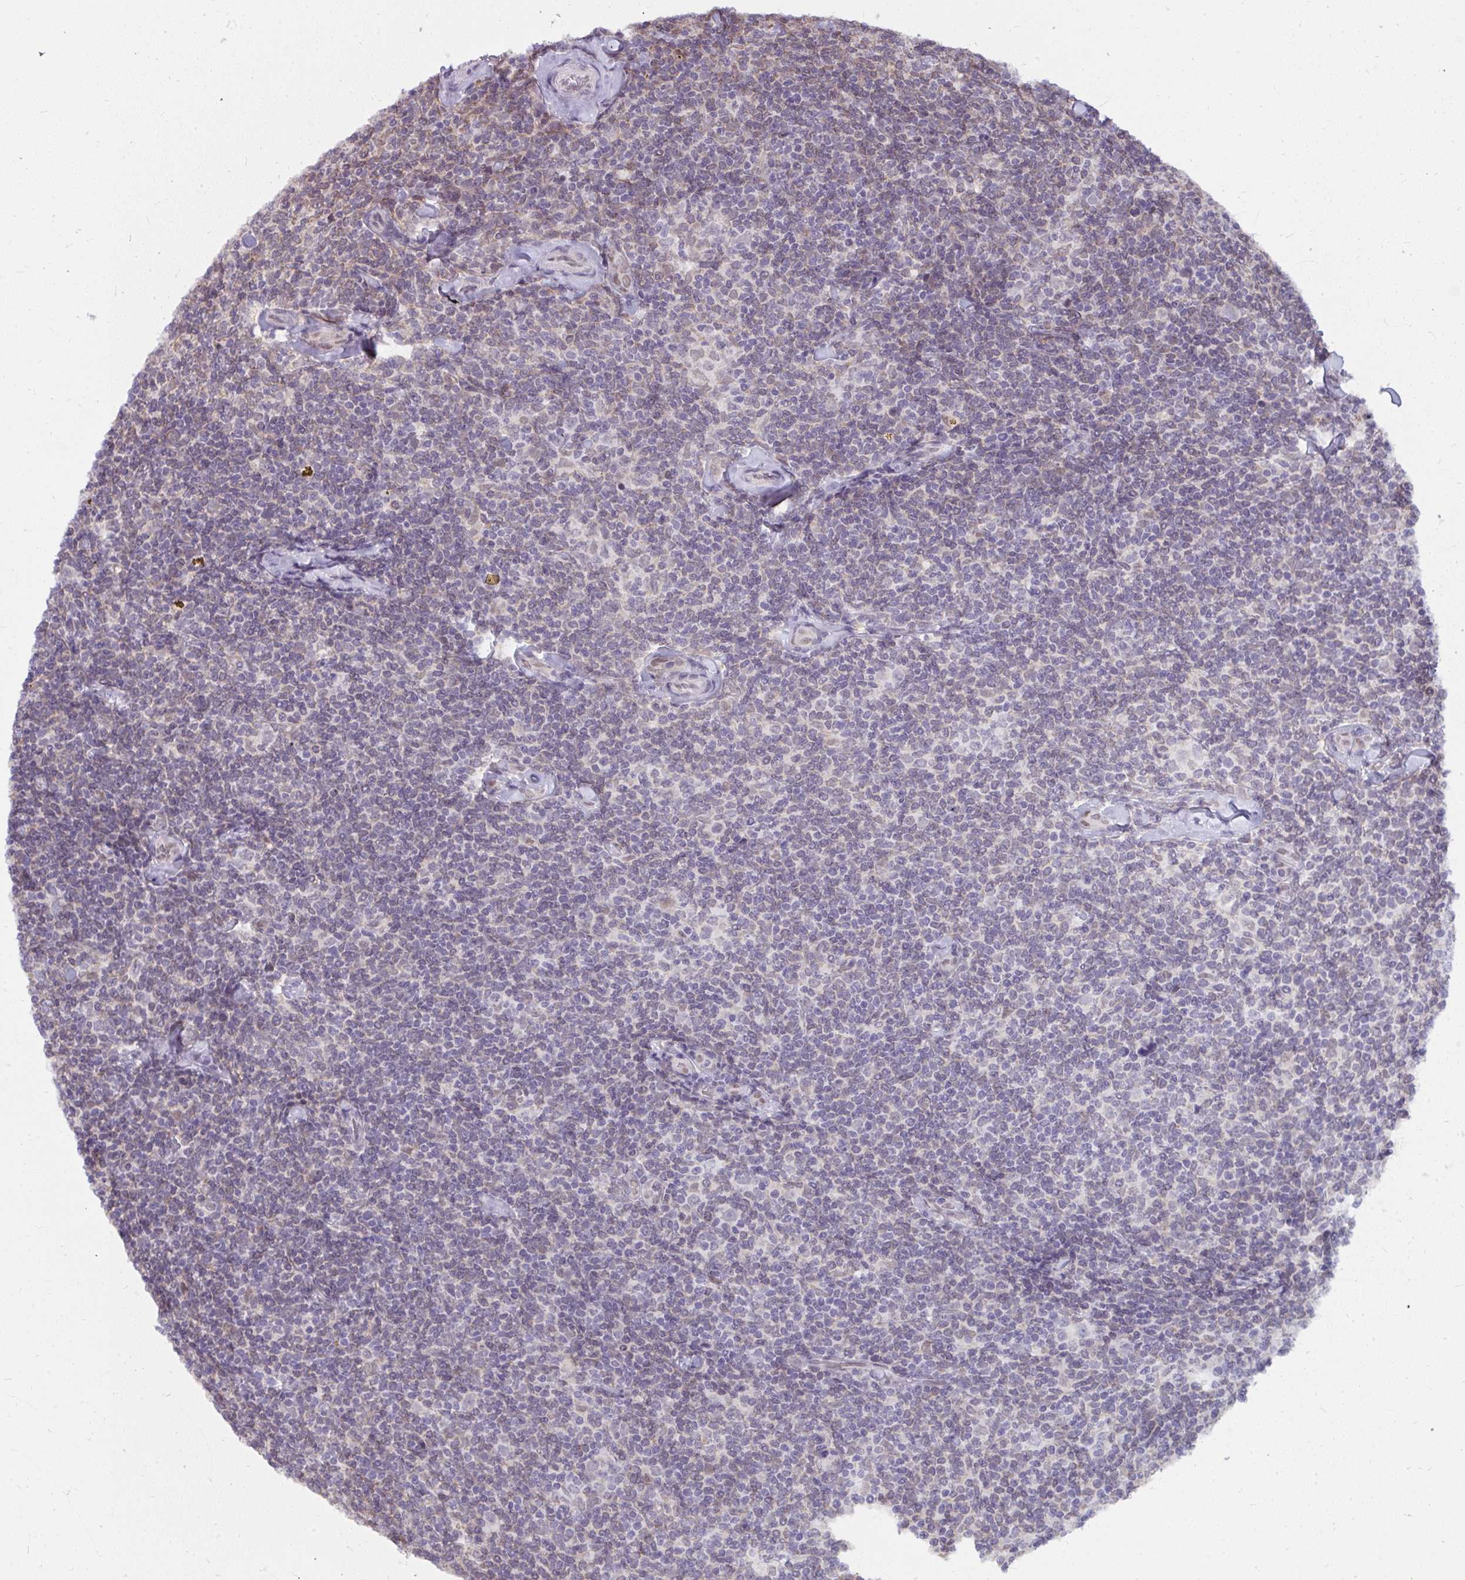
{"staining": {"intensity": "negative", "quantity": "none", "location": "none"}, "tissue": "lymphoma", "cell_type": "Tumor cells", "image_type": "cancer", "snomed": [{"axis": "morphology", "description": "Malignant lymphoma, non-Hodgkin's type, Low grade"}, {"axis": "topography", "description": "Lymph node"}], "caption": "The IHC micrograph has no significant positivity in tumor cells of lymphoma tissue.", "gene": "NMNAT1", "patient": {"sex": "female", "age": 56}}